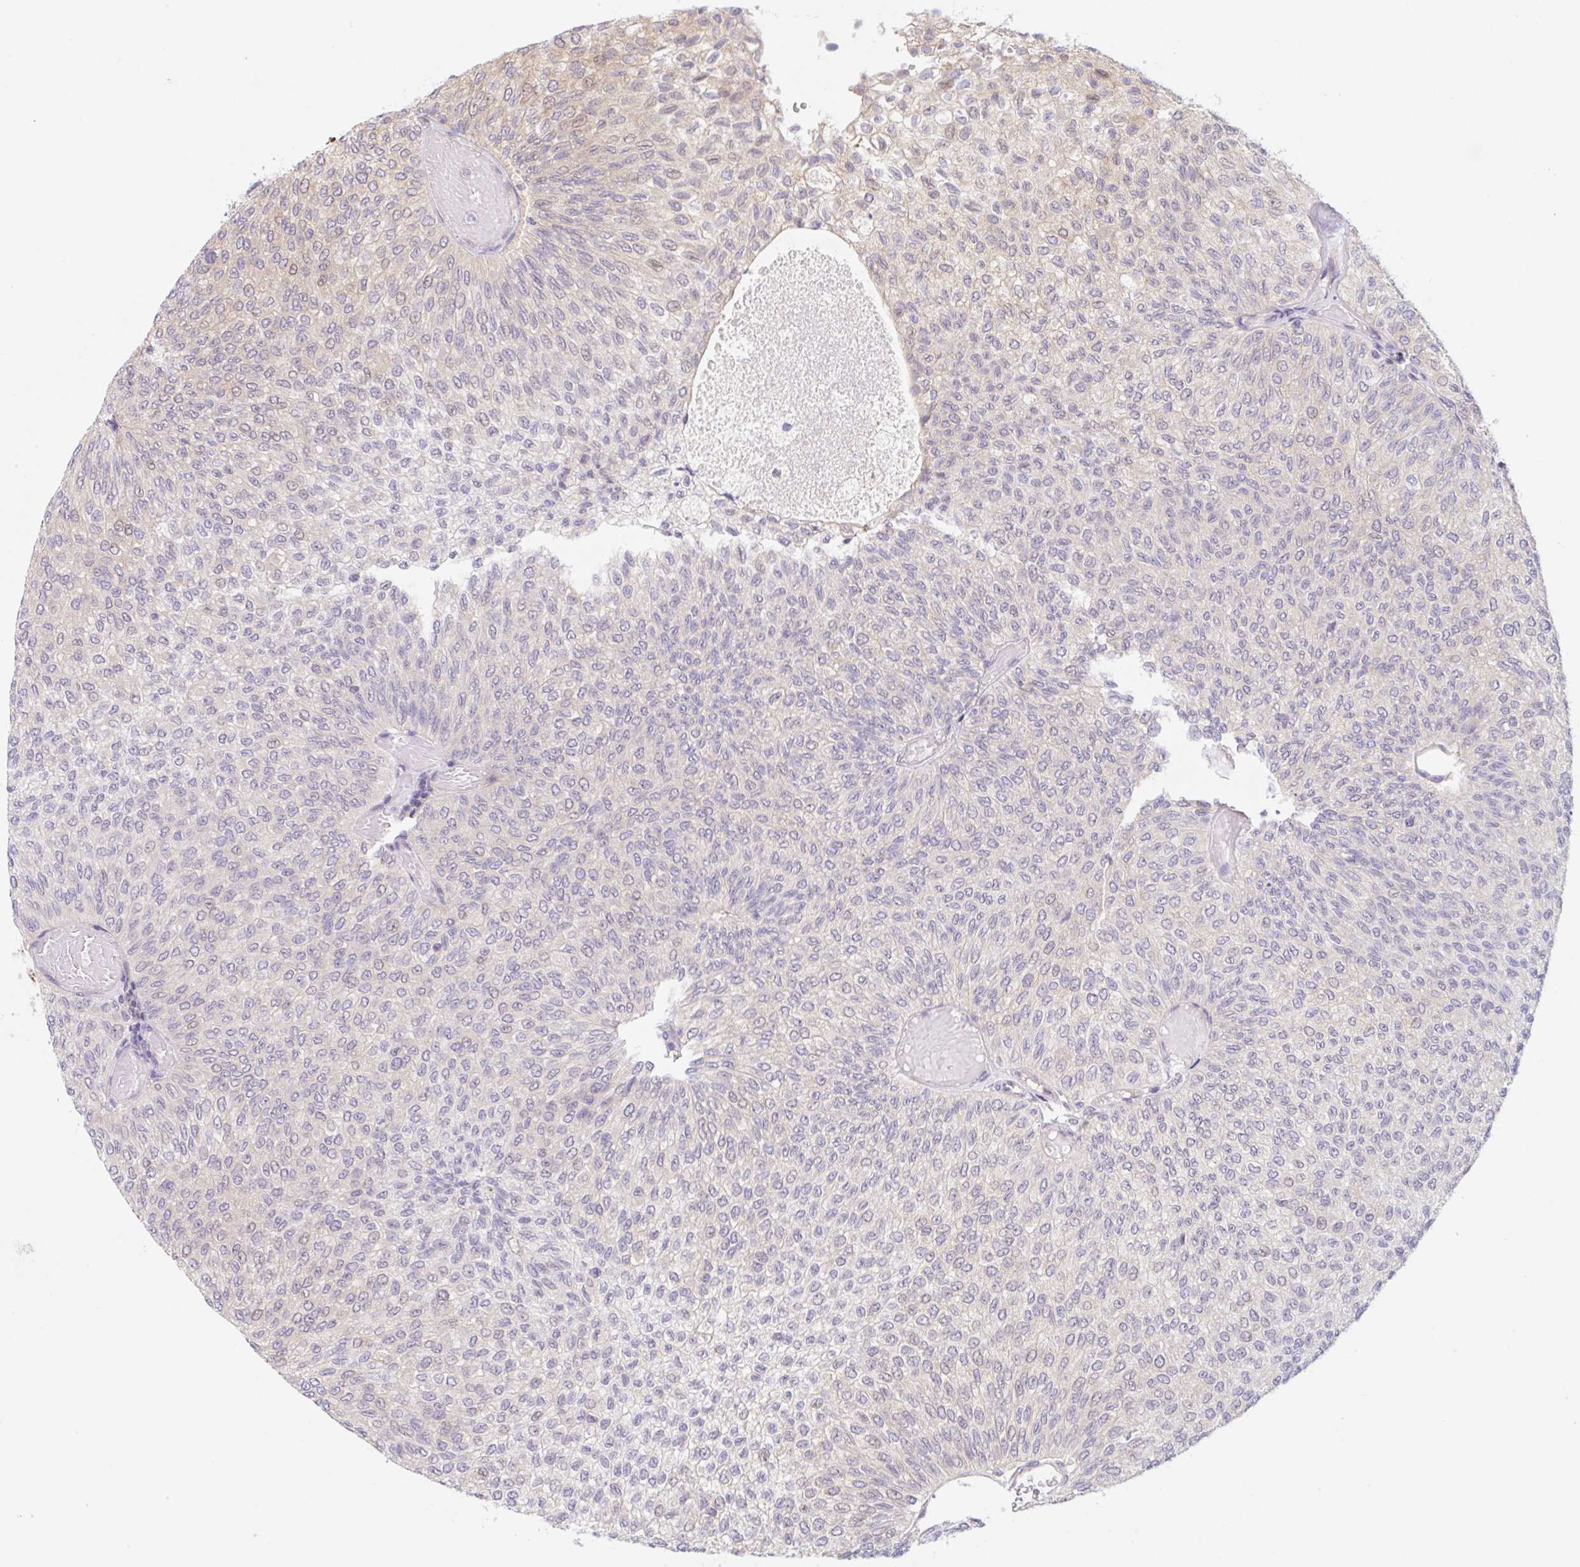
{"staining": {"intensity": "negative", "quantity": "none", "location": "none"}, "tissue": "urothelial cancer", "cell_type": "Tumor cells", "image_type": "cancer", "snomed": [{"axis": "morphology", "description": "Urothelial carcinoma, Low grade"}, {"axis": "topography", "description": "Urinary bladder"}], "caption": "There is no significant positivity in tumor cells of urothelial cancer.", "gene": "TBPL2", "patient": {"sex": "male", "age": 78}}